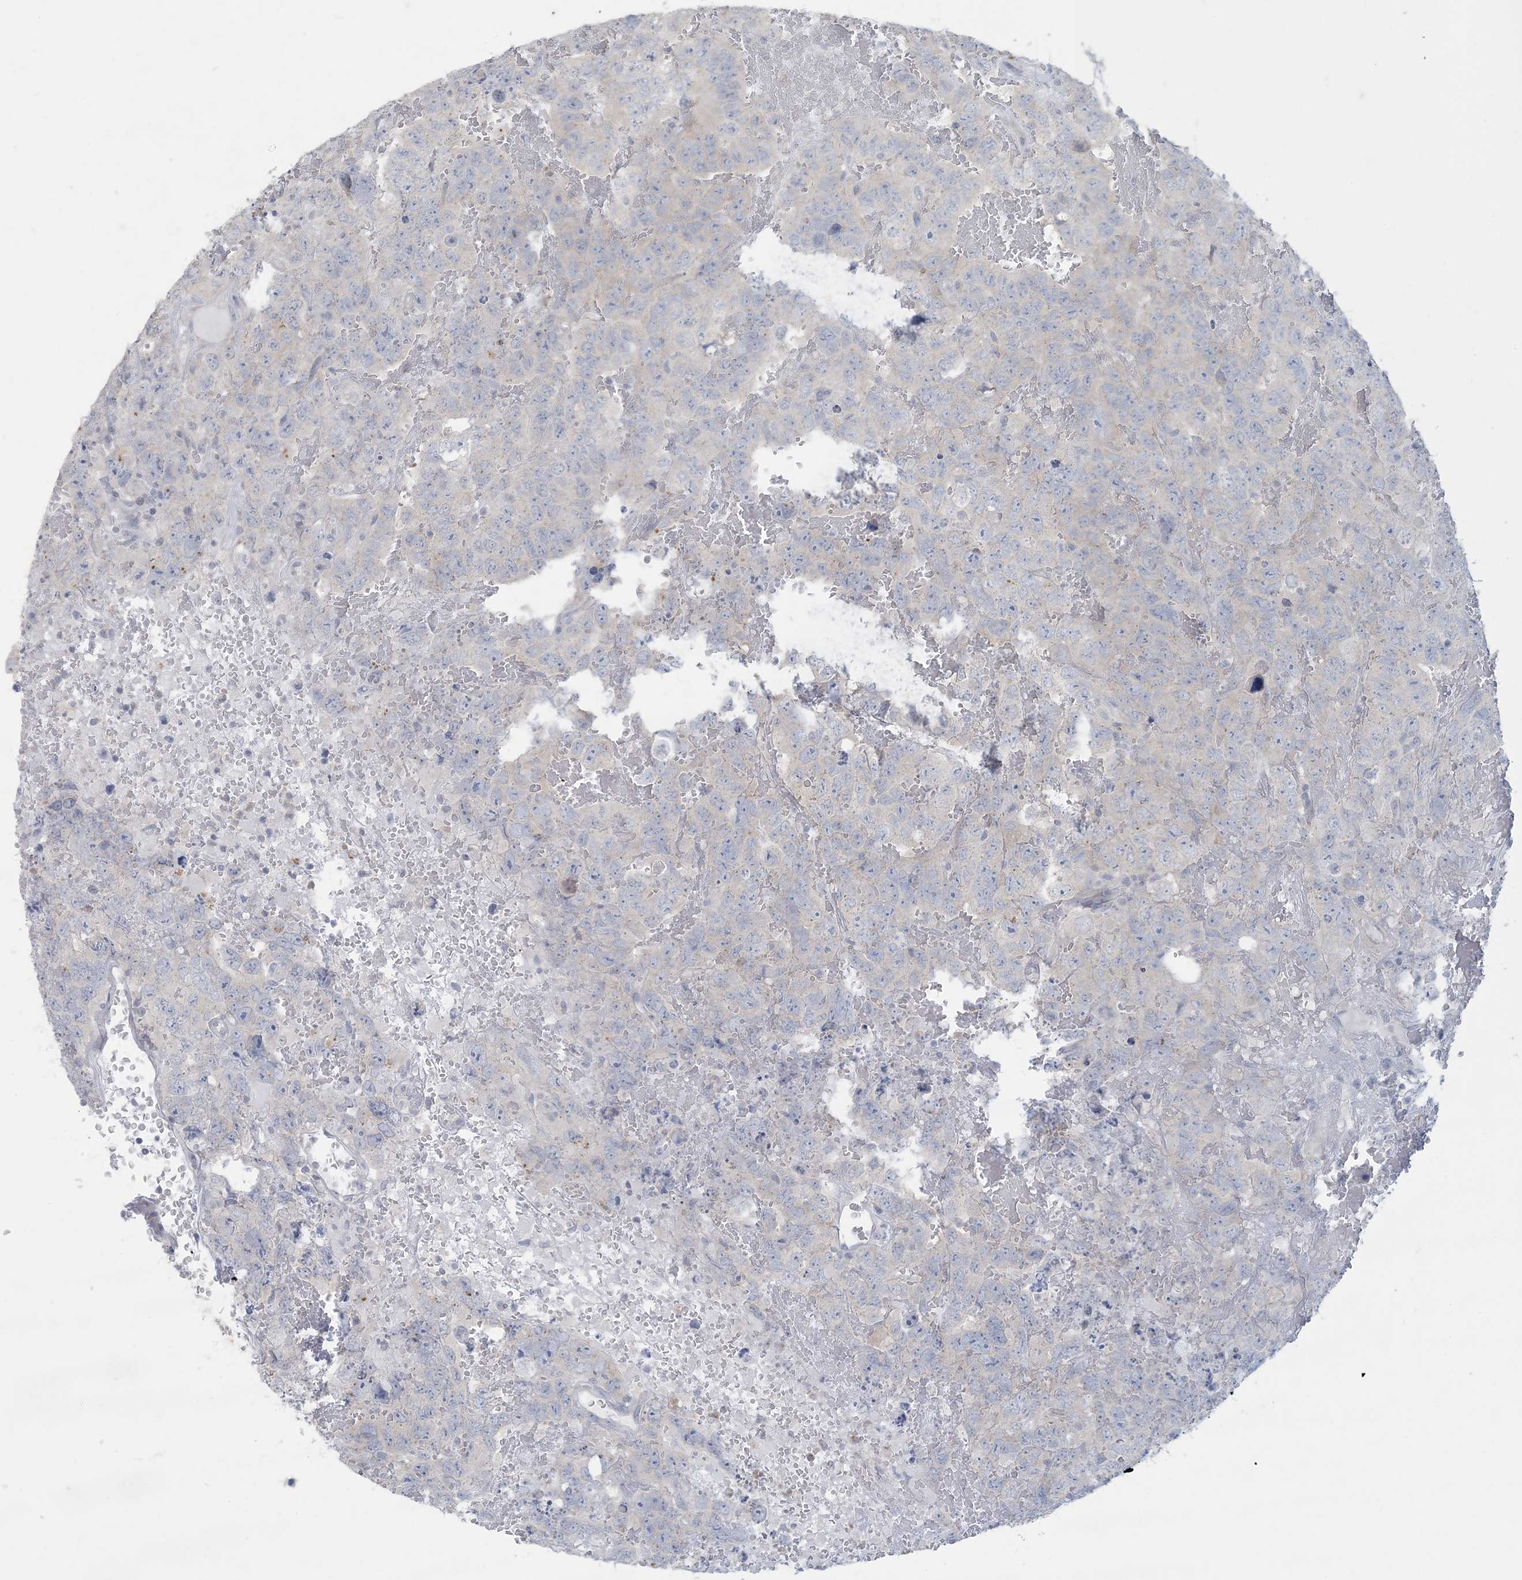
{"staining": {"intensity": "negative", "quantity": "none", "location": "none"}, "tissue": "testis cancer", "cell_type": "Tumor cells", "image_type": "cancer", "snomed": [{"axis": "morphology", "description": "Carcinoma, Embryonal, NOS"}, {"axis": "topography", "description": "Testis"}], "caption": "IHC micrograph of neoplastic tissue: embryonal carcinoma (testis) stained with DAB (3,3'-diaminobenzidine) reveals no significant protein staining in tumor cells.", "gene": "KIF3A", "patient": {"sex": "male", "age": 45}}